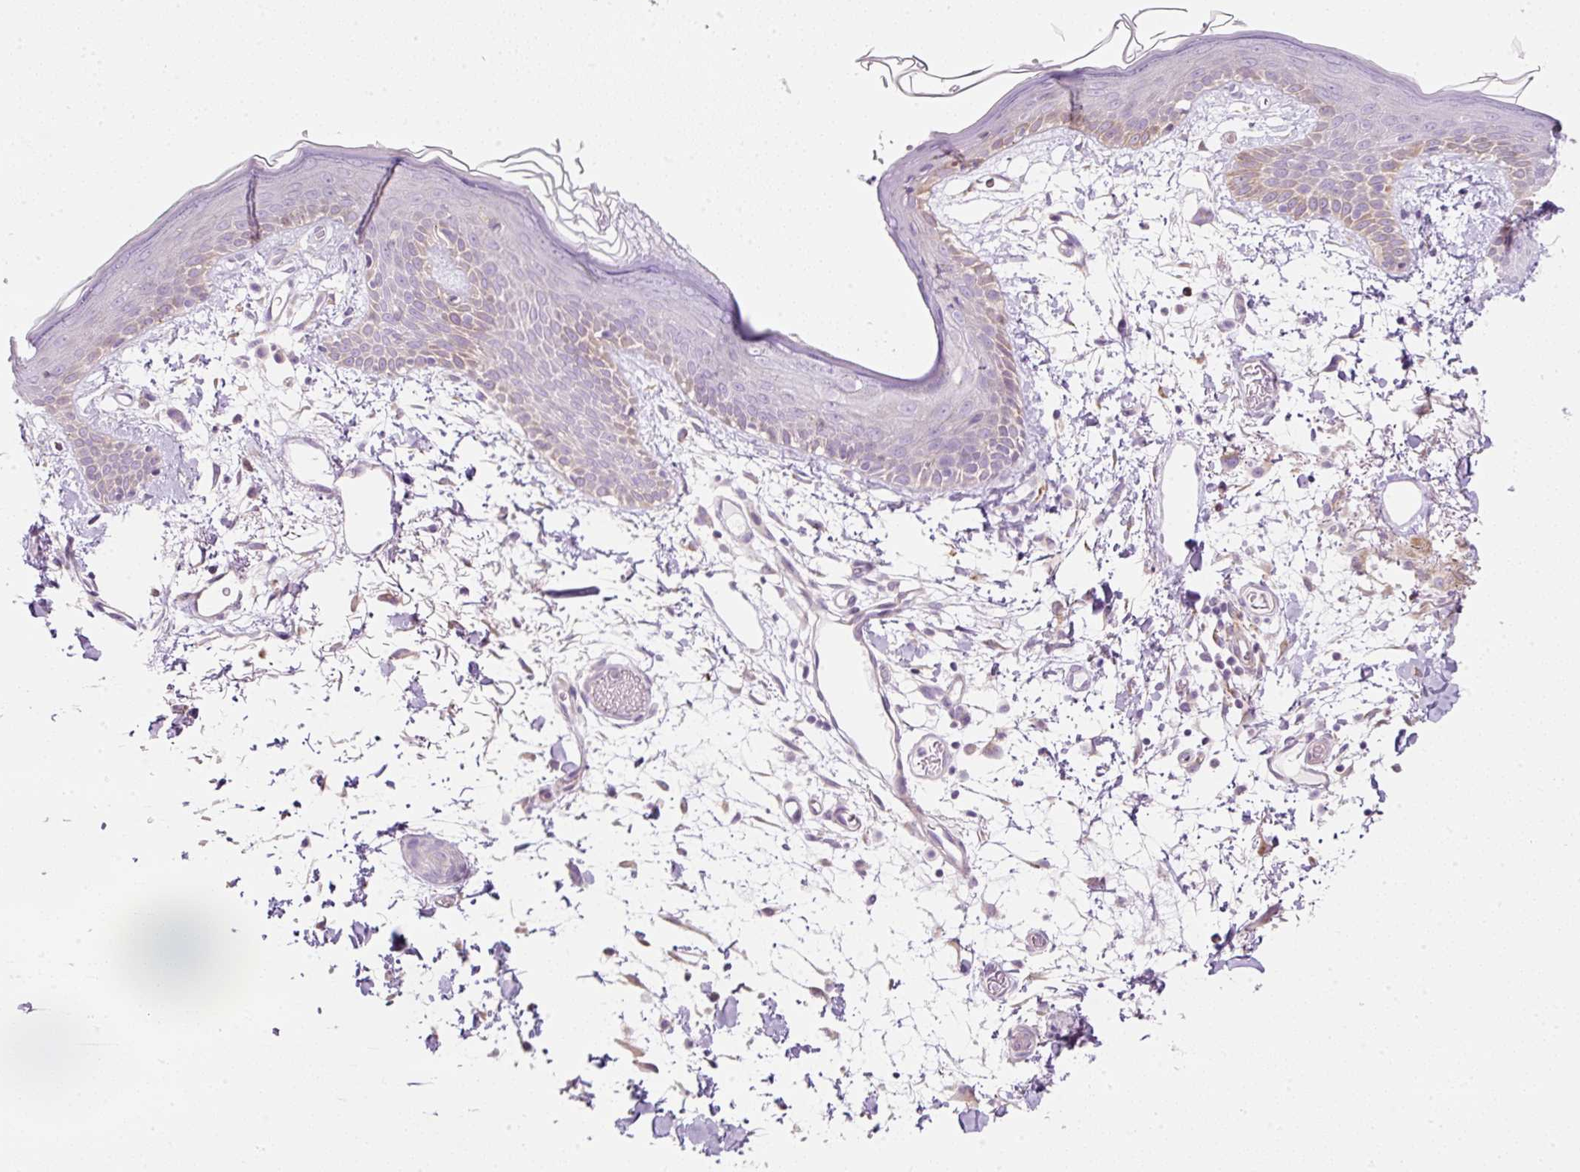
{"staining": {"intensity": "negative", "quantity": "none", "location": "none"}, "tissue": "skin", "cell_type": "Fibroblasts", "image_type": "normal", "snomed": [{"axis": "morphology", "description": "Normal tissue, NOS"}, {"axis": "topography", "description": "Skin"}], "caption": "High power microscopy micrograph of an immunohistochemistry (IHC) micrograph of normal skin, revealing no significant expression in fibroblasts.", "gene": "ERAP2", "patient": {"sex": "male", "age": 79}}